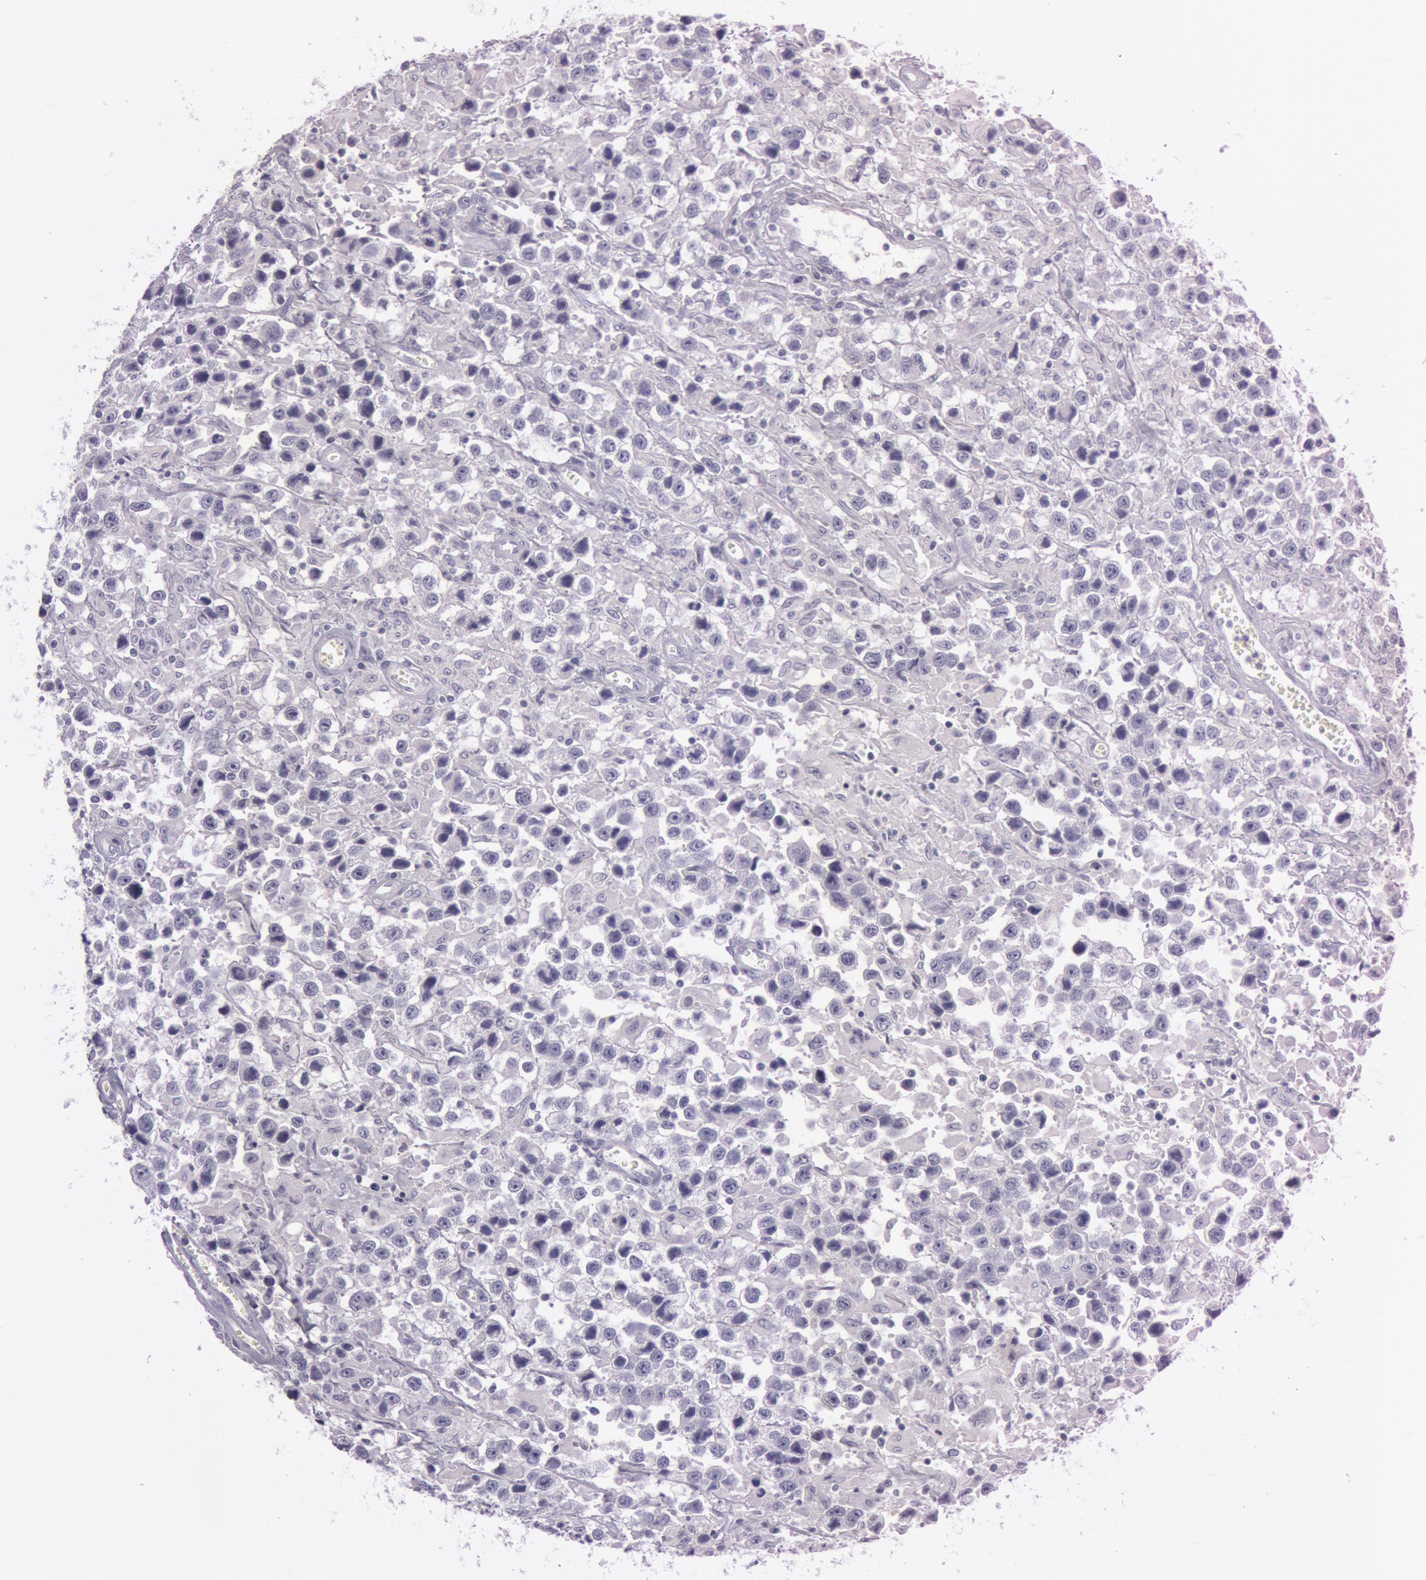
{"staining": {"intensity": "negative", "quantity": "none", "location": "none"}, "tissue": "testis cancer", "cell_type": "Tumor cells", "image_type": "cancer", "snomed": [{"axis": "morphology", "description": "Seminoma, NOS"}, {"axis": "topography", "description": "Testis"}], "caption": "Testis cancer (seminoma) was stained to show a protein in brown. There is no significant expression in tumor cells.", "gene": "S100A7", "patient": {"sex": "male", "age": 43}}